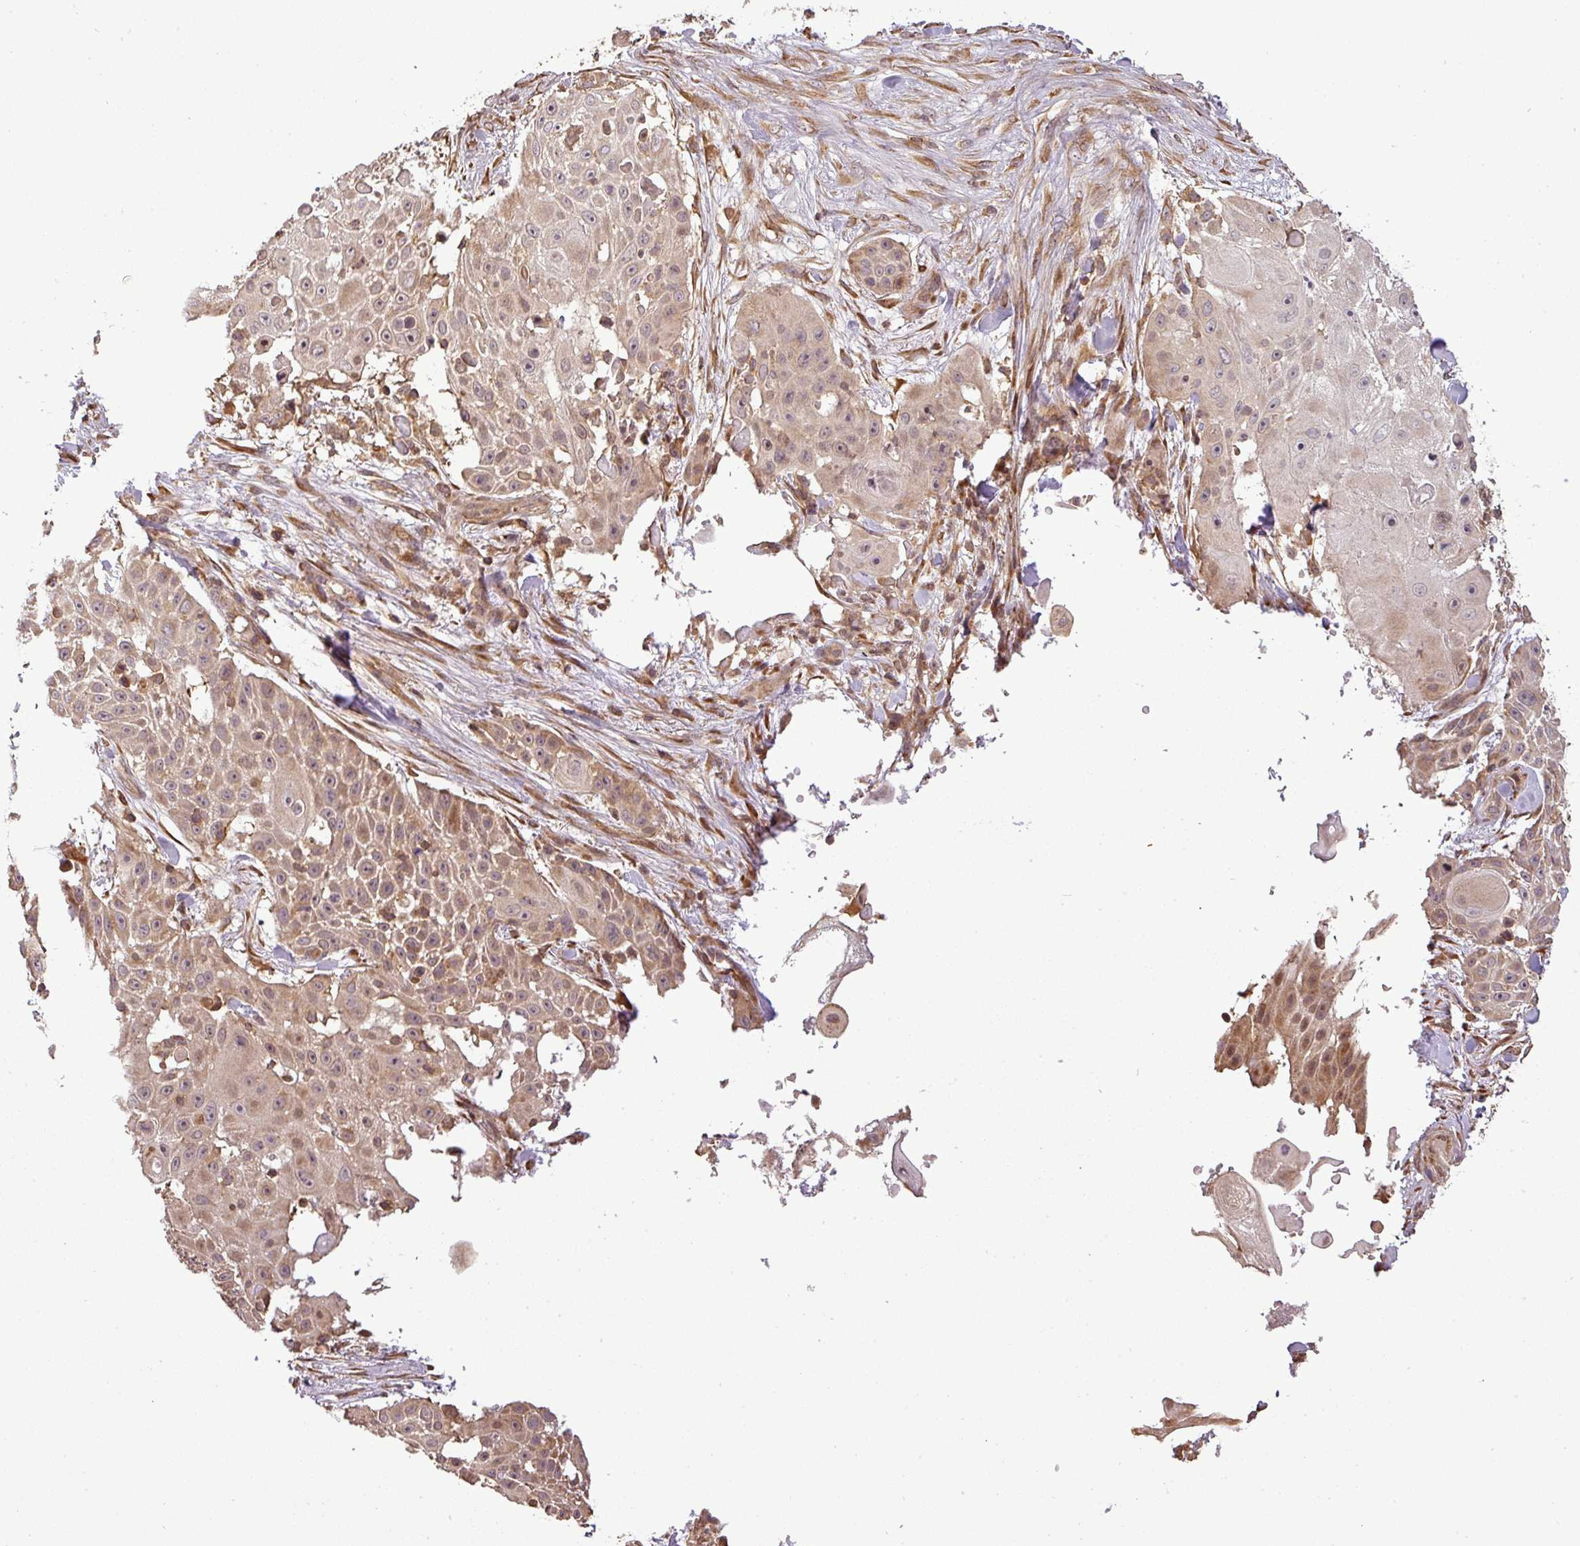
{"staining": {"intensity": "moderate", "quantity": ">75%", "location": "cytoplasmic/membranous,nuclear"}, "tissue": "skin cancer", "cell_type": "Tumor cells", "image_type": "cancer", "snomed": [{"axis": "morphology", "description": "Squamous cell carcinoma, NOS"}, {"axis": "topography", "description": "Skin"}], "caption": "The micrograph reveals immunohistochemical staining of skin squamous cell carcinoma. There is moderate cytoplasmic/membranous and nuclear staining is identified in approximately >75% of tumor cells.", "gene": "FAIM", "patient": {"sex": "female", "age": 86}}